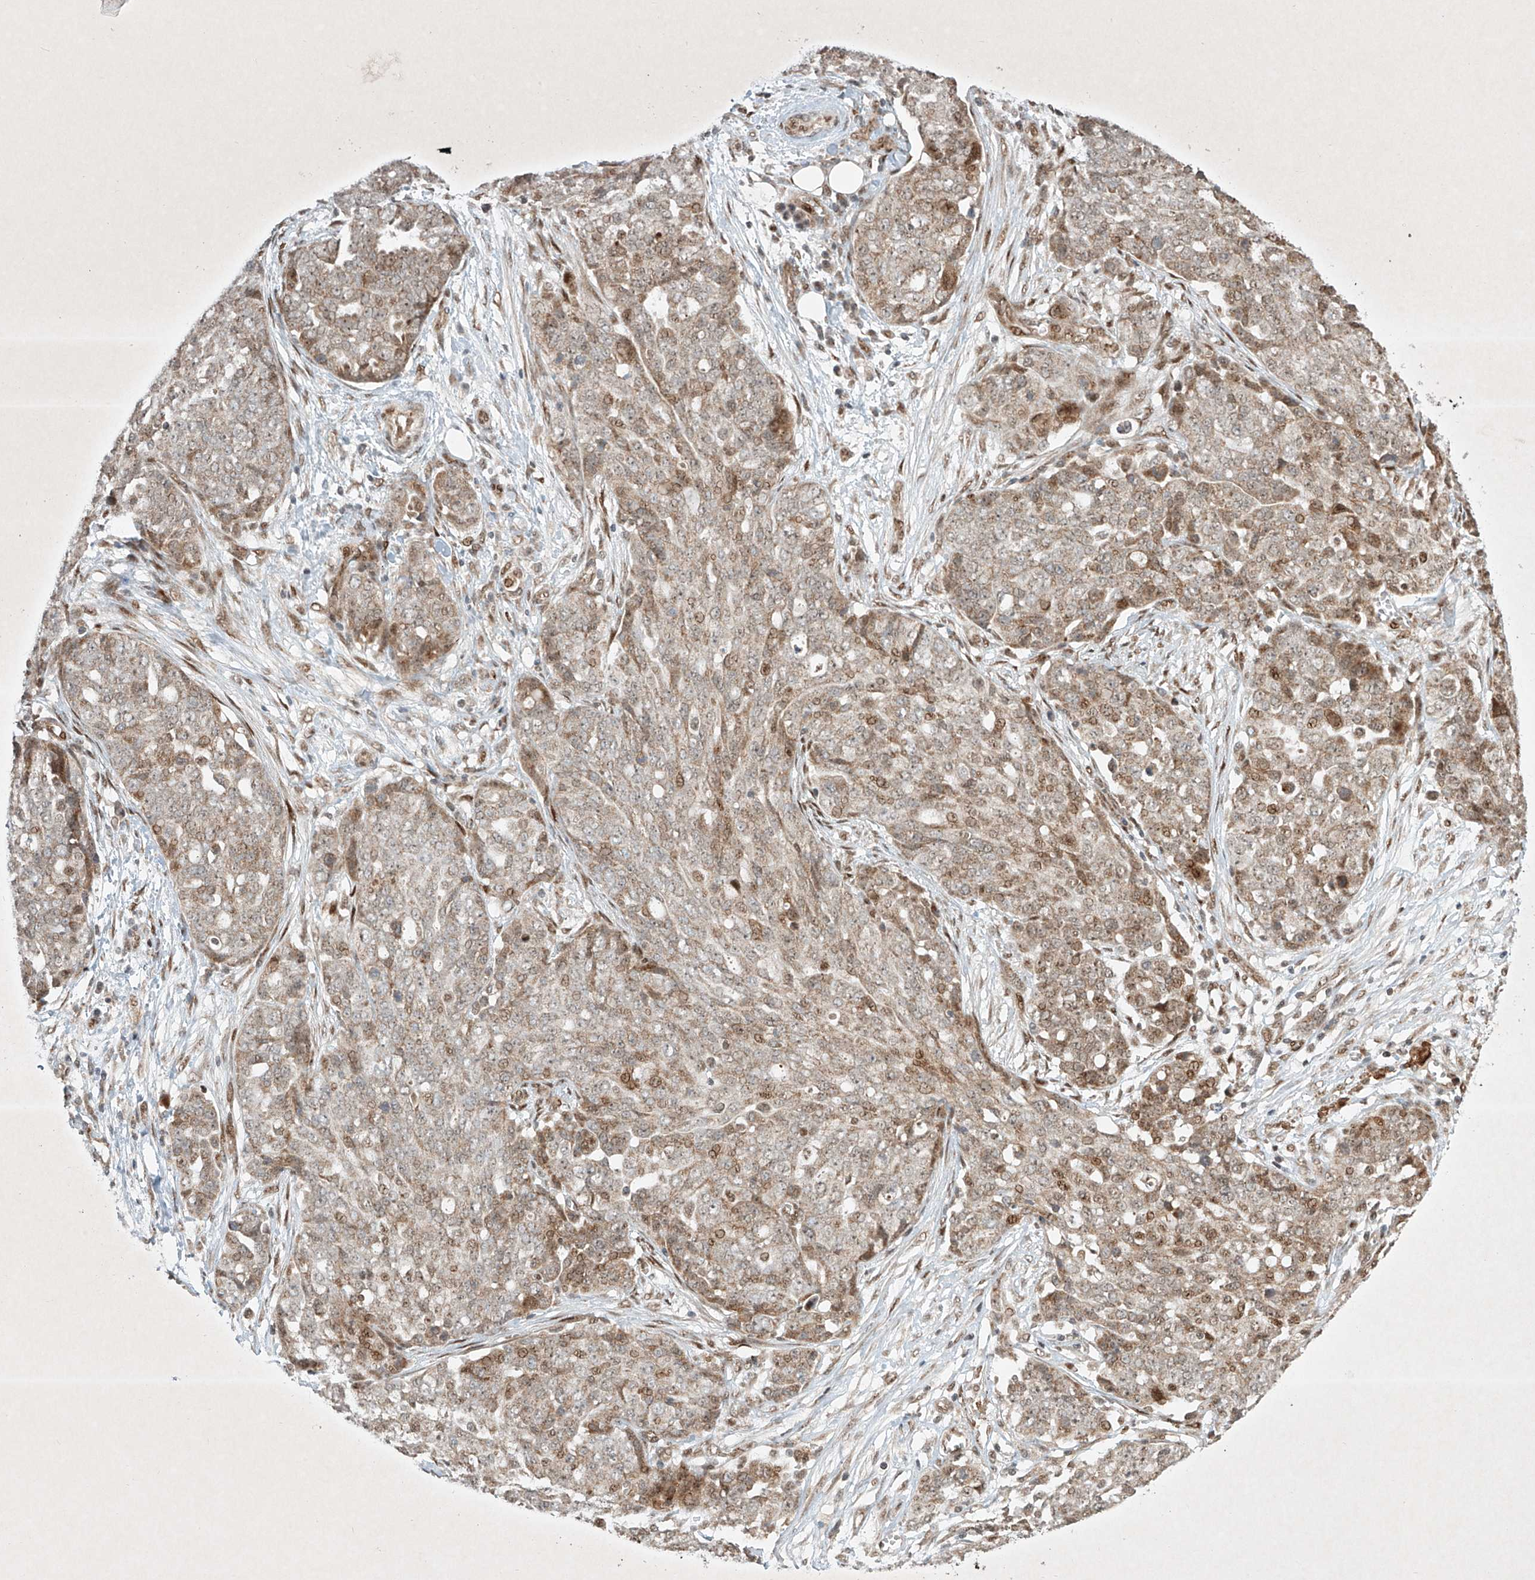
{"staining": {"intensity": "weak", "quantity": ">75%", "location": "cytoplasmic/membranous,nuclear"}, "tissue": "ovarian cancer", "cell_type": "Tumor cells", "image_type": "cancer", "snomed": [{"axis": "morphology", "description": "Cystadenocarcinoma, serous, NOS"}, {"axis": "topography", "description": "Soft tissue"}, {"axis": "topography", "description": "Ovary"}], "caption": "Ovarian serous cystadenocarcinoma stained with a brown dye exhibits weak cytoplasmic/membranous and nuclear positive positivity in approximately >75% of tumor cells.", "gene": "EPG5", "patient": {"sex": "female", "age": 57}}